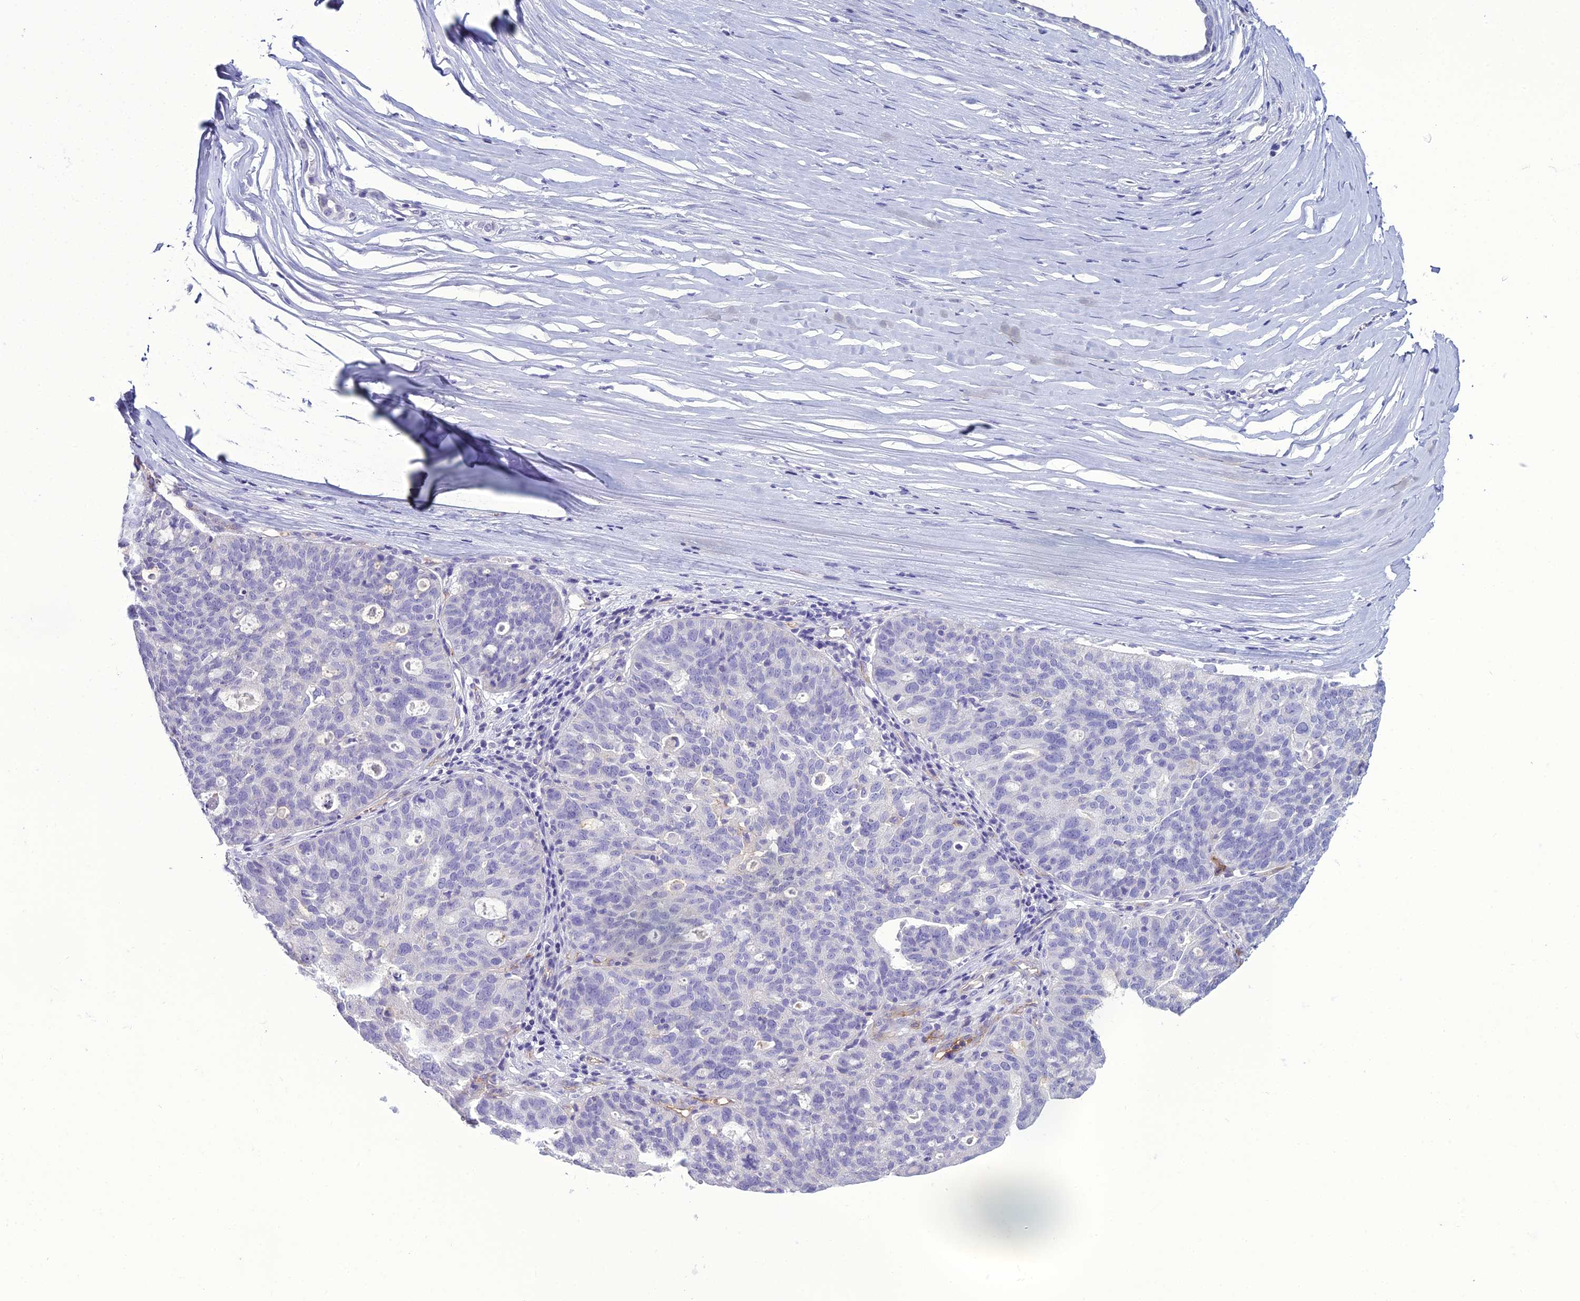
{"staining": {"intensity": "negative", "quantity": "none", "location": "none"}, "tissue": "ovarian cancer", "cell_type": "Tumor cells", "image_type": "cancer", "snomed": [{"axis": "morphology", "description": "Cystadenocarcinoma, serous, NOS"}, {"axis": "topography", "description": "Ovary"}], "caption": "An immunohistochemistry (IHC) histopathology image of serous cystadenocarcinoma (ovarian) is shown. There is no staining in tumor cells of serous cystadenocarcinoma (ovarian). Brightfield microscopy of immunohistochemistry stained with DAB (brown) and hematoxylin (blue), captured at high magnification.", "gene": "ACE", "patient": {"sex": "female", "age": 59}}